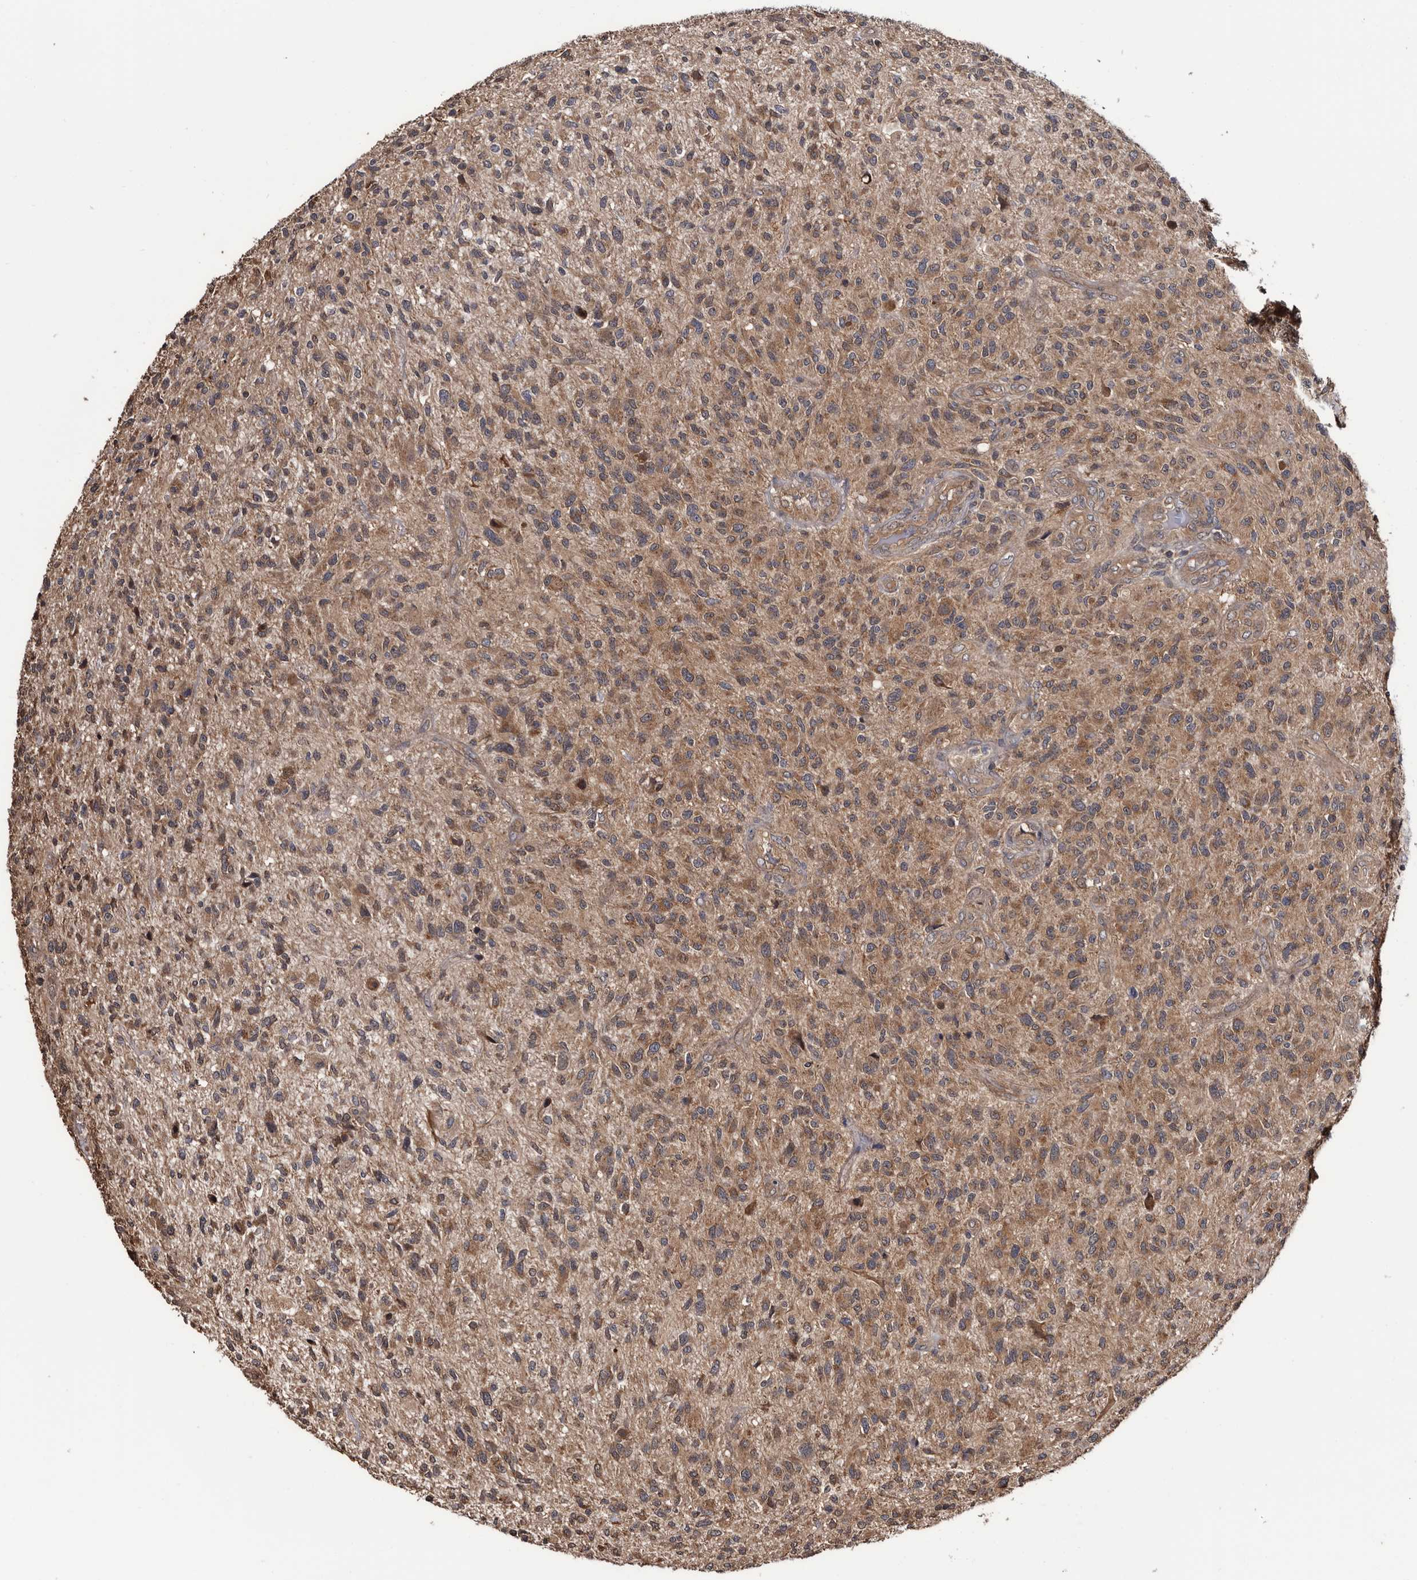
{"staining": {"intensity": "moderate", "quantity": ">75%", "location": "cytoplasmic/membranous"}, "tissue": "glioma", "cell_type": "Tumor cells", "image_type": "cancer", "snomed": [{"axis": "morphology", "description": "Glioma, malignant, High grade"}, {"axis": "topography", "description": "Brain"}], "caption": "High-magnification brightfield microscopy of glioma stained with DAB (3,3'-diaminobenzidine) (brown) and counterstained with hematoxylin (blue). tumor cells exhibit moderate cytoplasmic/membranous expression is present in about>75% of cells.", "gene": "TTI2", "patient": {"sex": "male", "age": 47}}